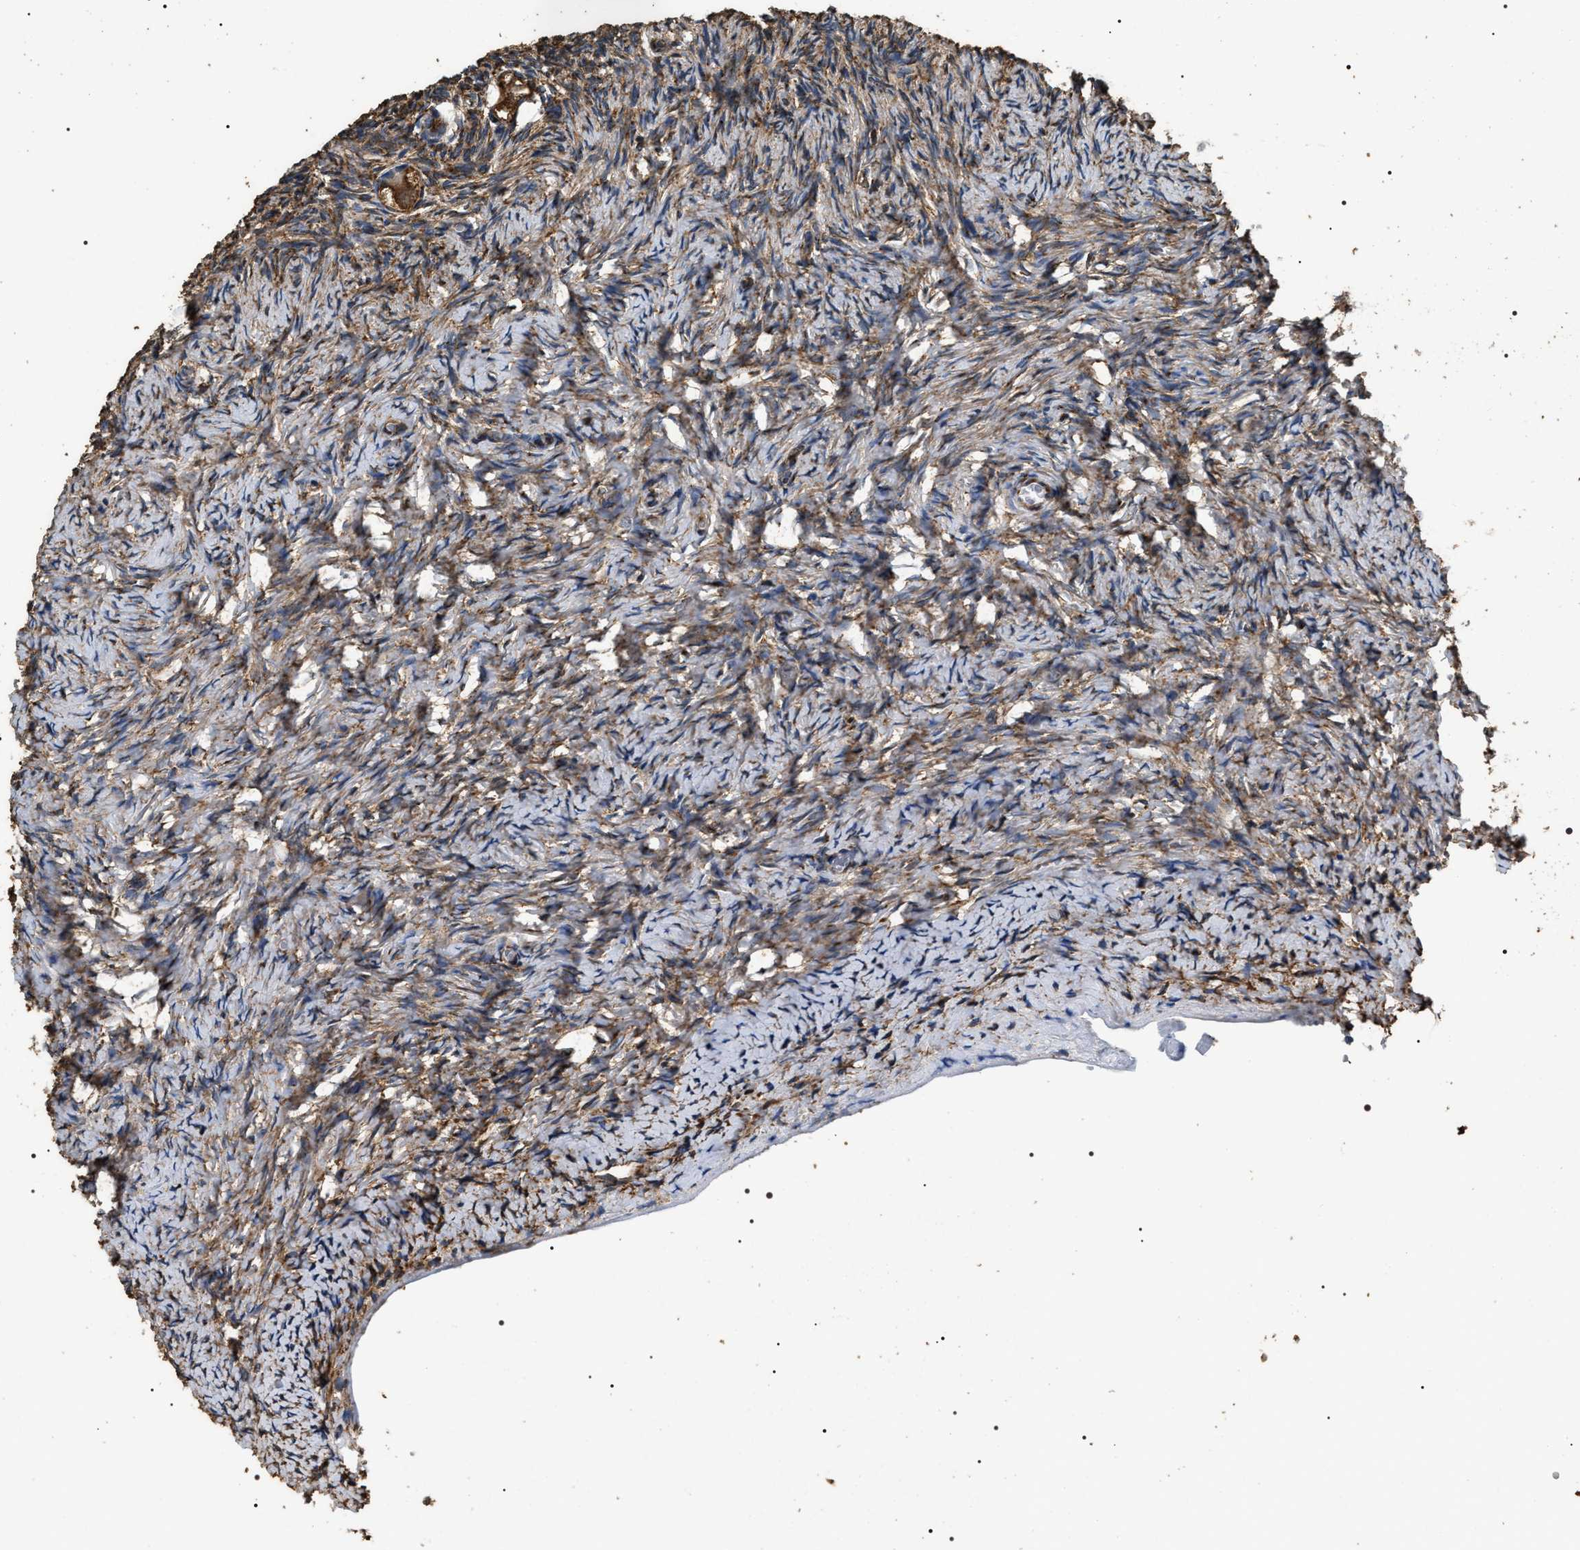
{"staining": {"intensity": "strong", "quantity": ">75%", "location": "cytoplasmic/membranous"}, "tissue": "ovary", "cell_type": "Follicle cells", "image_type": "normal", "snomed": [{"axis": "morphology", "description": "Normal tissue, NOS"}, {"axis": "topography", "description": "Ovary"}], "caption": "Immunohistochemistry micrograph of normal ovary stained for a protein (brown), which shows high levels of strong cytoplasmic/membranous expression in approximately >75% of follicle cells.", "gene": "KTN1", "patient": {"sex": "female", "age": 27}}